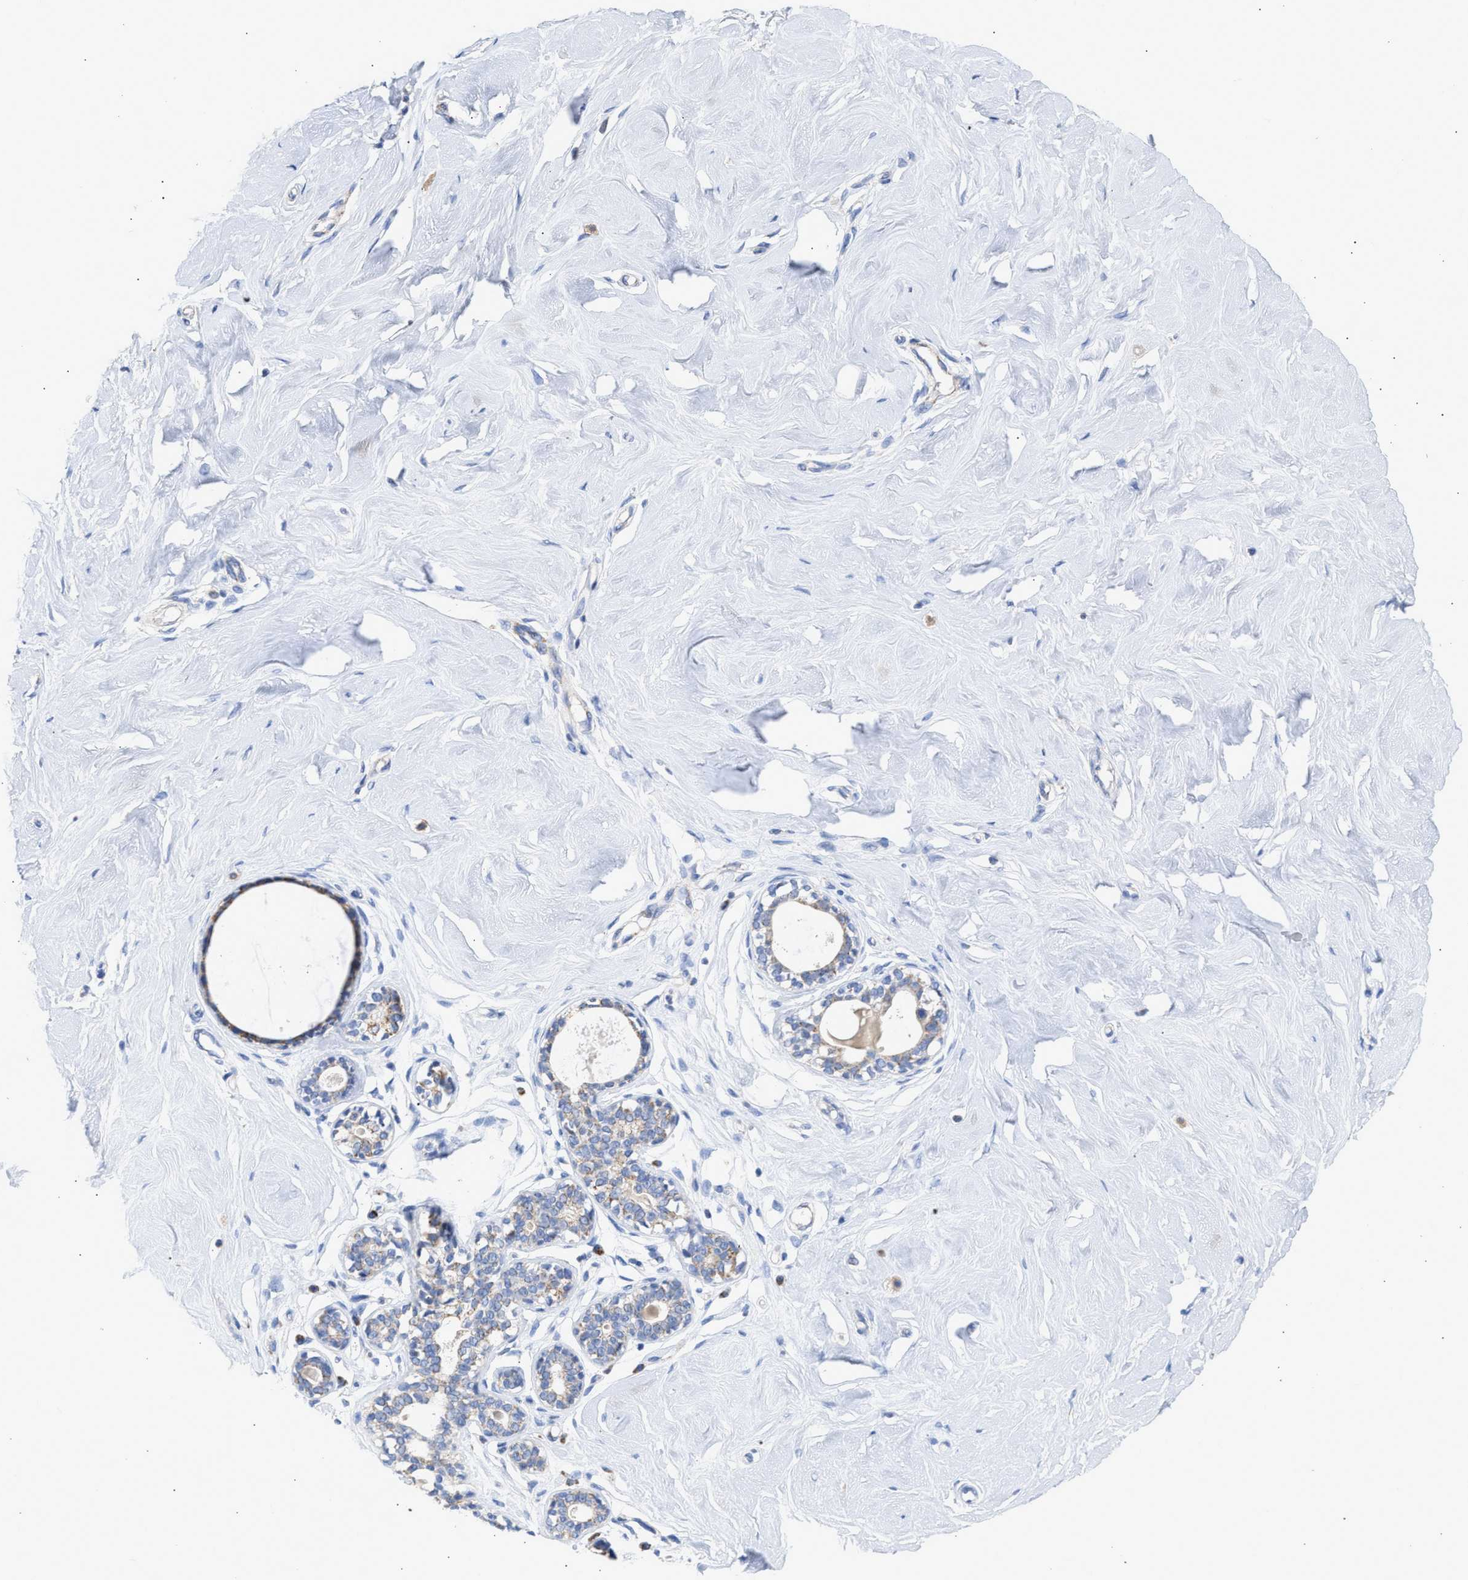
{"staining": {"intensity": "negative", "quantity": "none", "location": "none"}, "tissue": "breast", "cell_type": "Adipocytes", "image_type": "normal", "snomed": [{"axis": "morphology", "description": "Normal tissue, NOS"}, {"axis": "topography", "description": "Breast"}], "caption": "Breast was stained to show a protein in brown. There is no significant positivity in adipocytes. Brightfield microscopy of immunohistochemistry (IHC) stained with DAB (3,3'-diaminobenzidine) (brown) and hematoxylin (blue), captured at high magnification.", "gene": "ACOT13", "patient": {"sex": "female", "age": 23}}